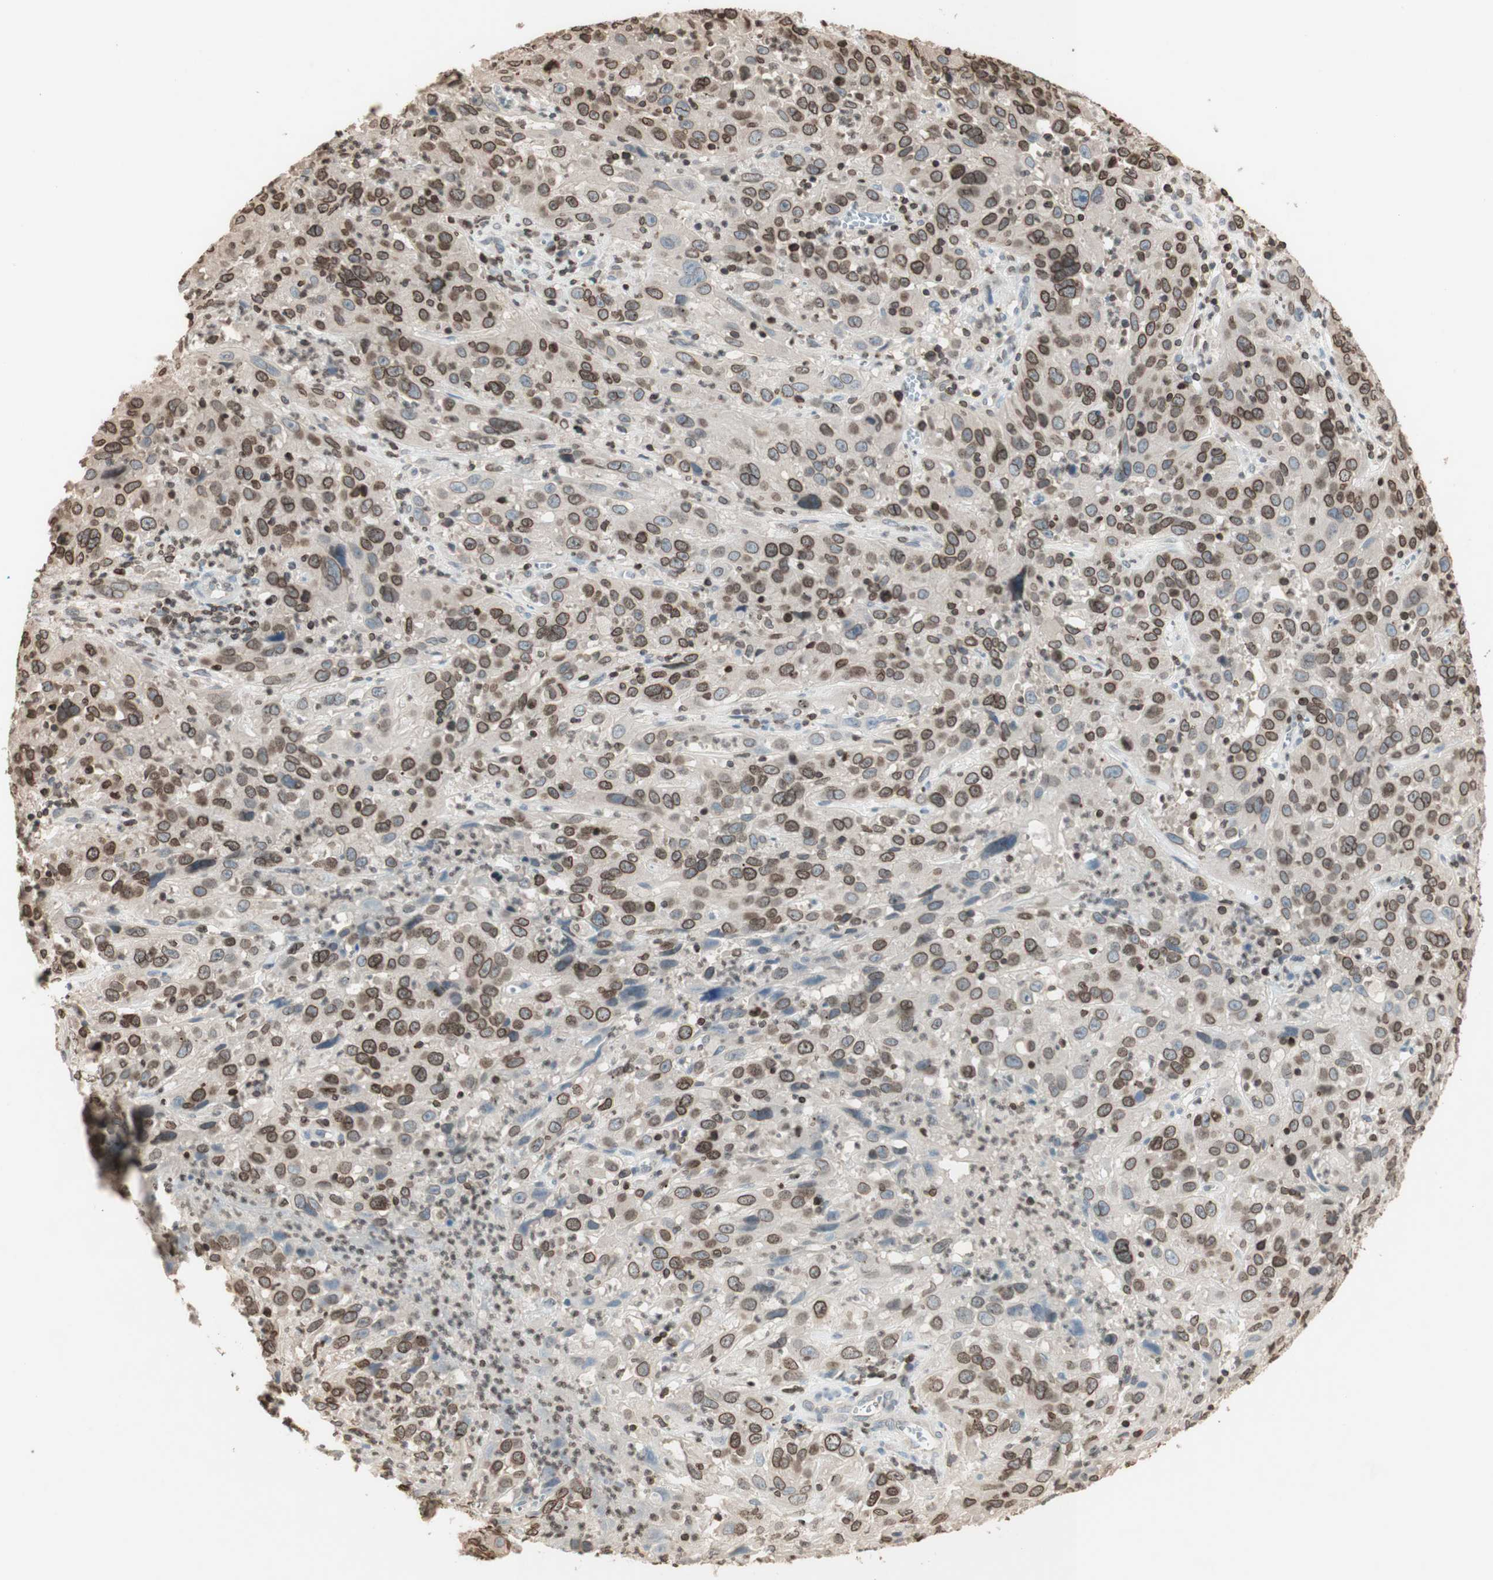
{"staining": {"intensity": "moderate", "quantity": ">75%", "location": "cytoplasmic/membranous,nuclear"}, "tissue": "cervical cancer", "cell_type": "Tumor cells", "image_type": "cancer", "snomed": [{"axis": "morphology", "description": "Squamous cell carcinoma, NOS"}, {"axis": "topography", "description": "Cervix"}], "caption": "Human cervical cancer (squamous cell carcinoma) stained with a protein marker reveals moderate staining in tumor cells.", "gene": "TMPO", "patient": {"sex": "female", "age": 32}}